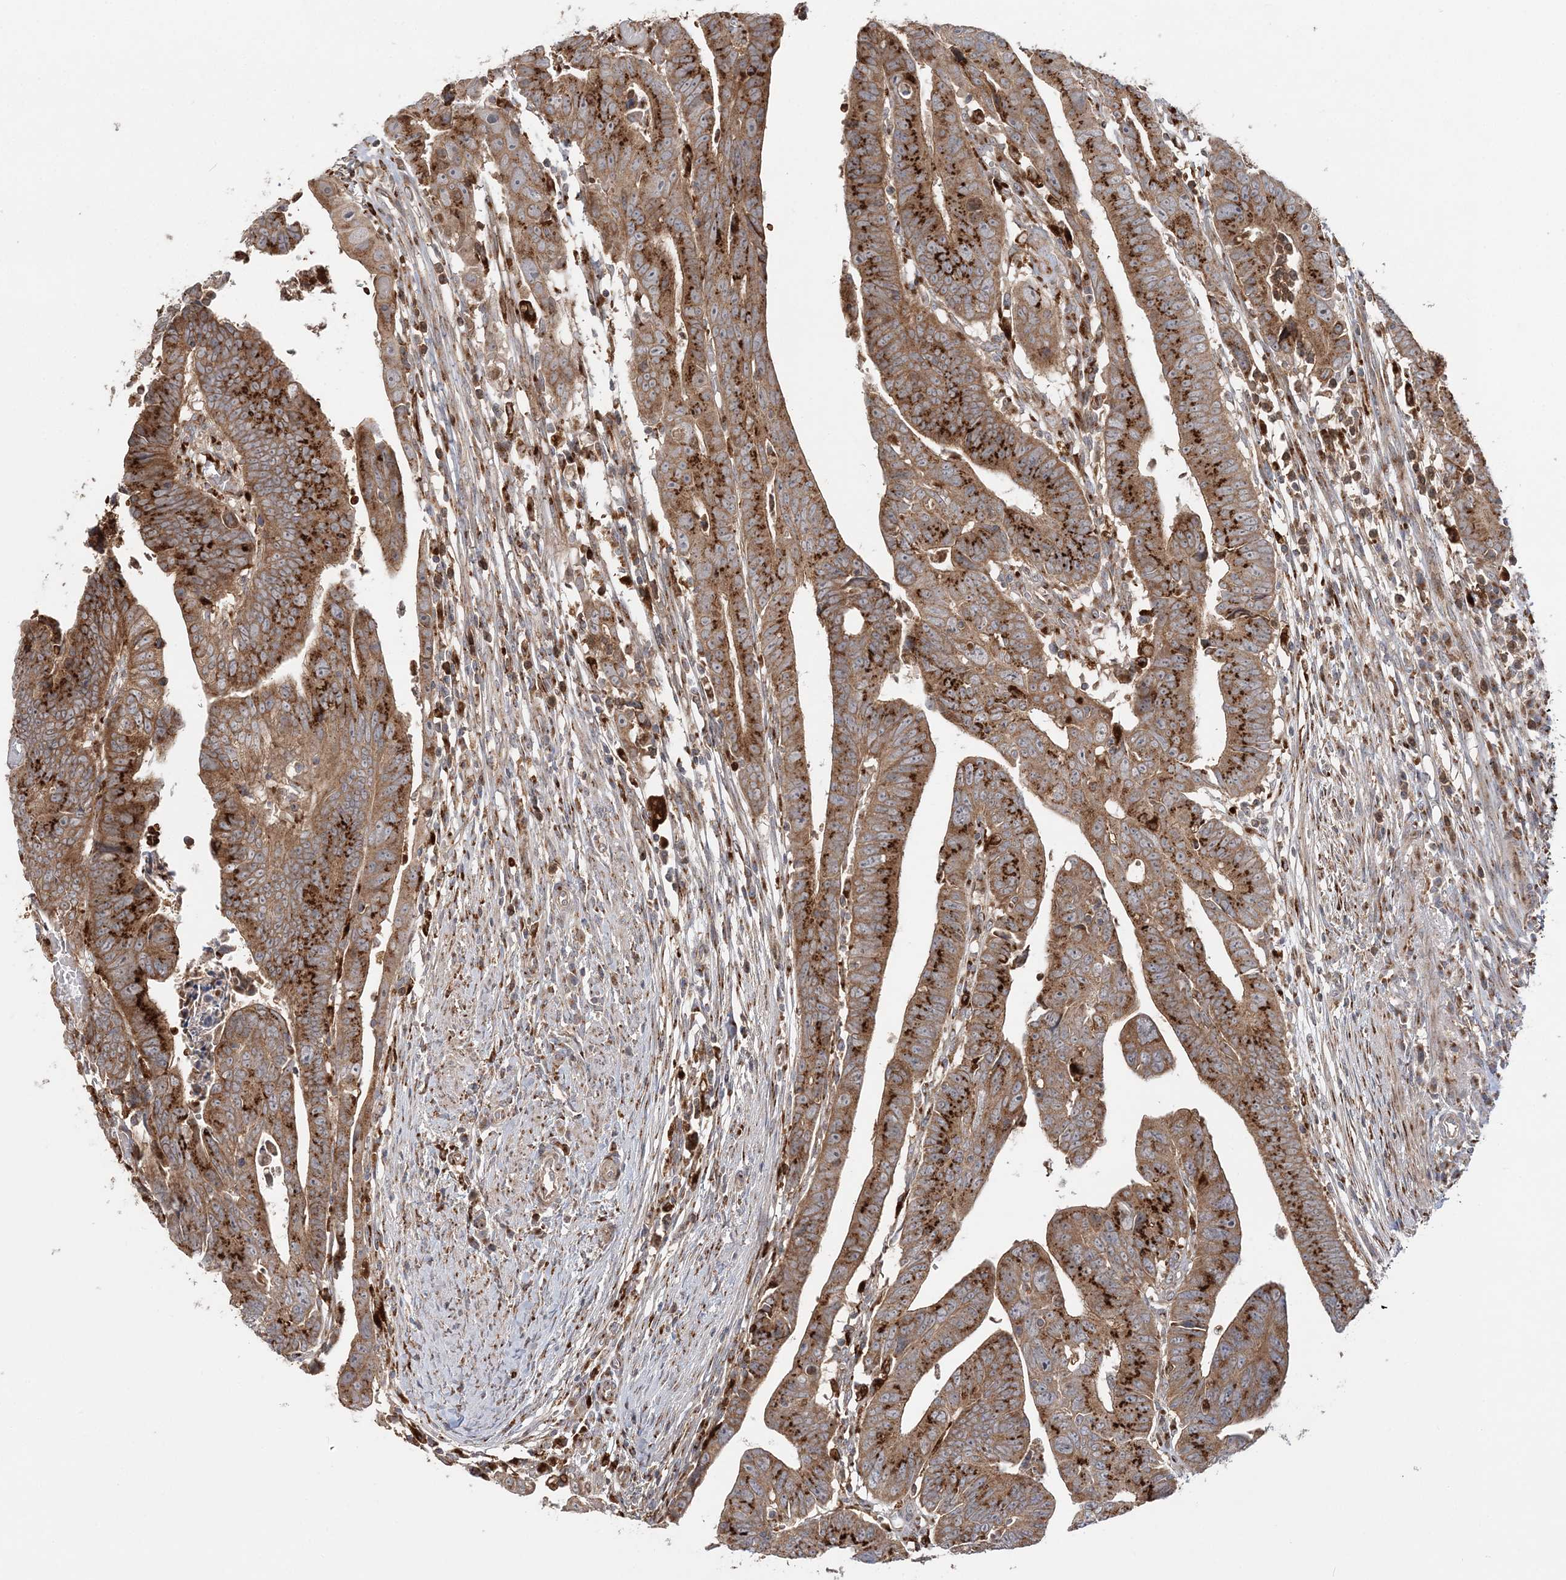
{"staining": {"intensity": "strong", "quantity": ">75%", "location": "cytoplasmic/membranous"}, "tissue": "colorectal cancer", "cell_type": "Tumor cells", "image_type": "cancer", "snomed": [{"axis": "morphology", "description": "Adenocarcinoma, NOS"}, {"axis": "topography", "description": "Rectum"}], "caption": "This micrograph exhibits IHC staining of adenocarcinoma (colorectal), with high strong cytoplasmic/membranous staining in approximately >75% of tumor cells.", "gene": "ABCC3", "patient": {"sex": "female", "age": 65}}